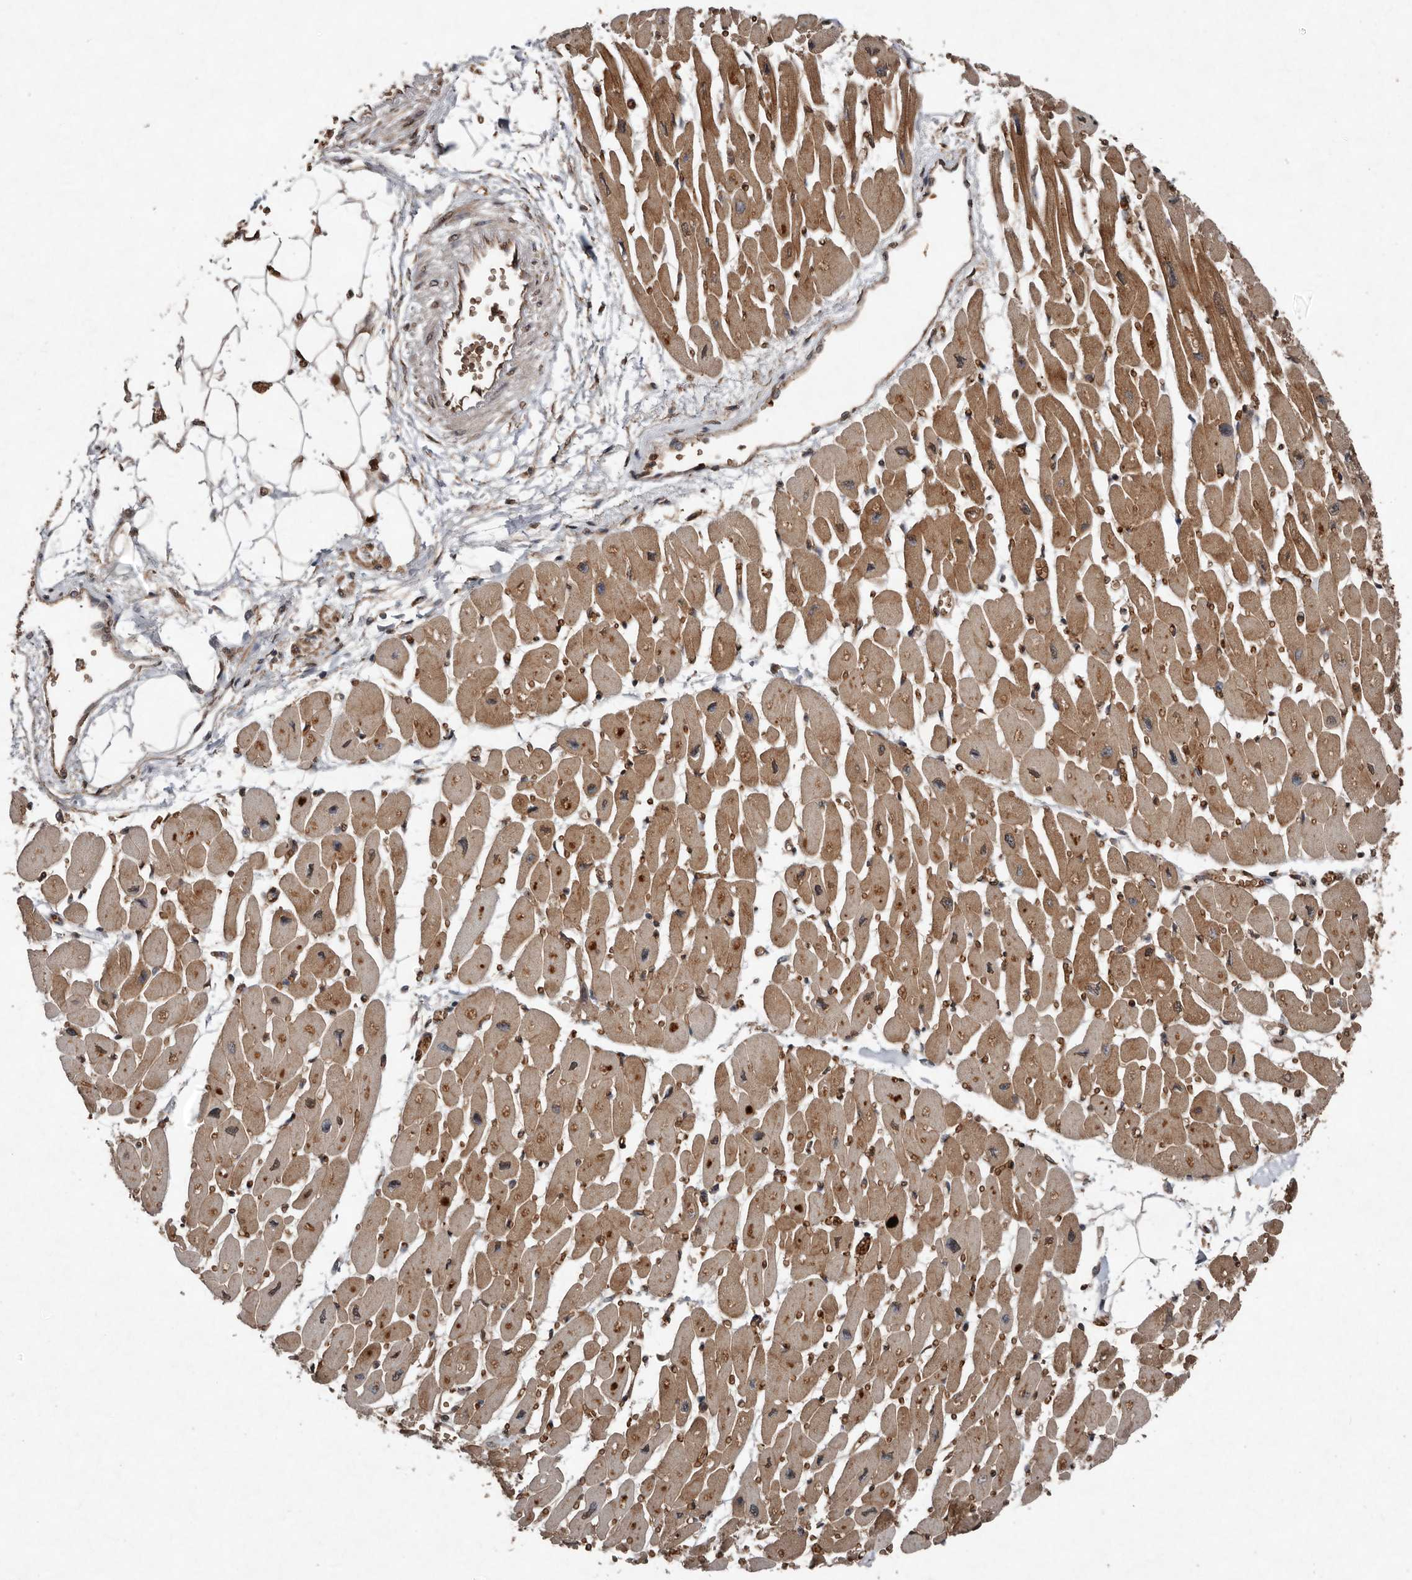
{"staining": {"intensity": "moderate", "quantity": ">75%", "location": "cytoplasmic/membranous"}, "tissue": "heart muscle", "cell_type": "Cardiomyocytes", "image_type": "normal", "snomed": [{"axis": "morphology", "description": "Normal tissue, NOS"}, {"axis": "topography", "description": "Heart"}], "caption": "Human heart muscle stained with a brown dye shows moderate cytoplasmic/membranous positive staining in about >75% of cardiomyocytes.", "gene": "DIP2C", "patient": {"sex": "female", "age": 54}}